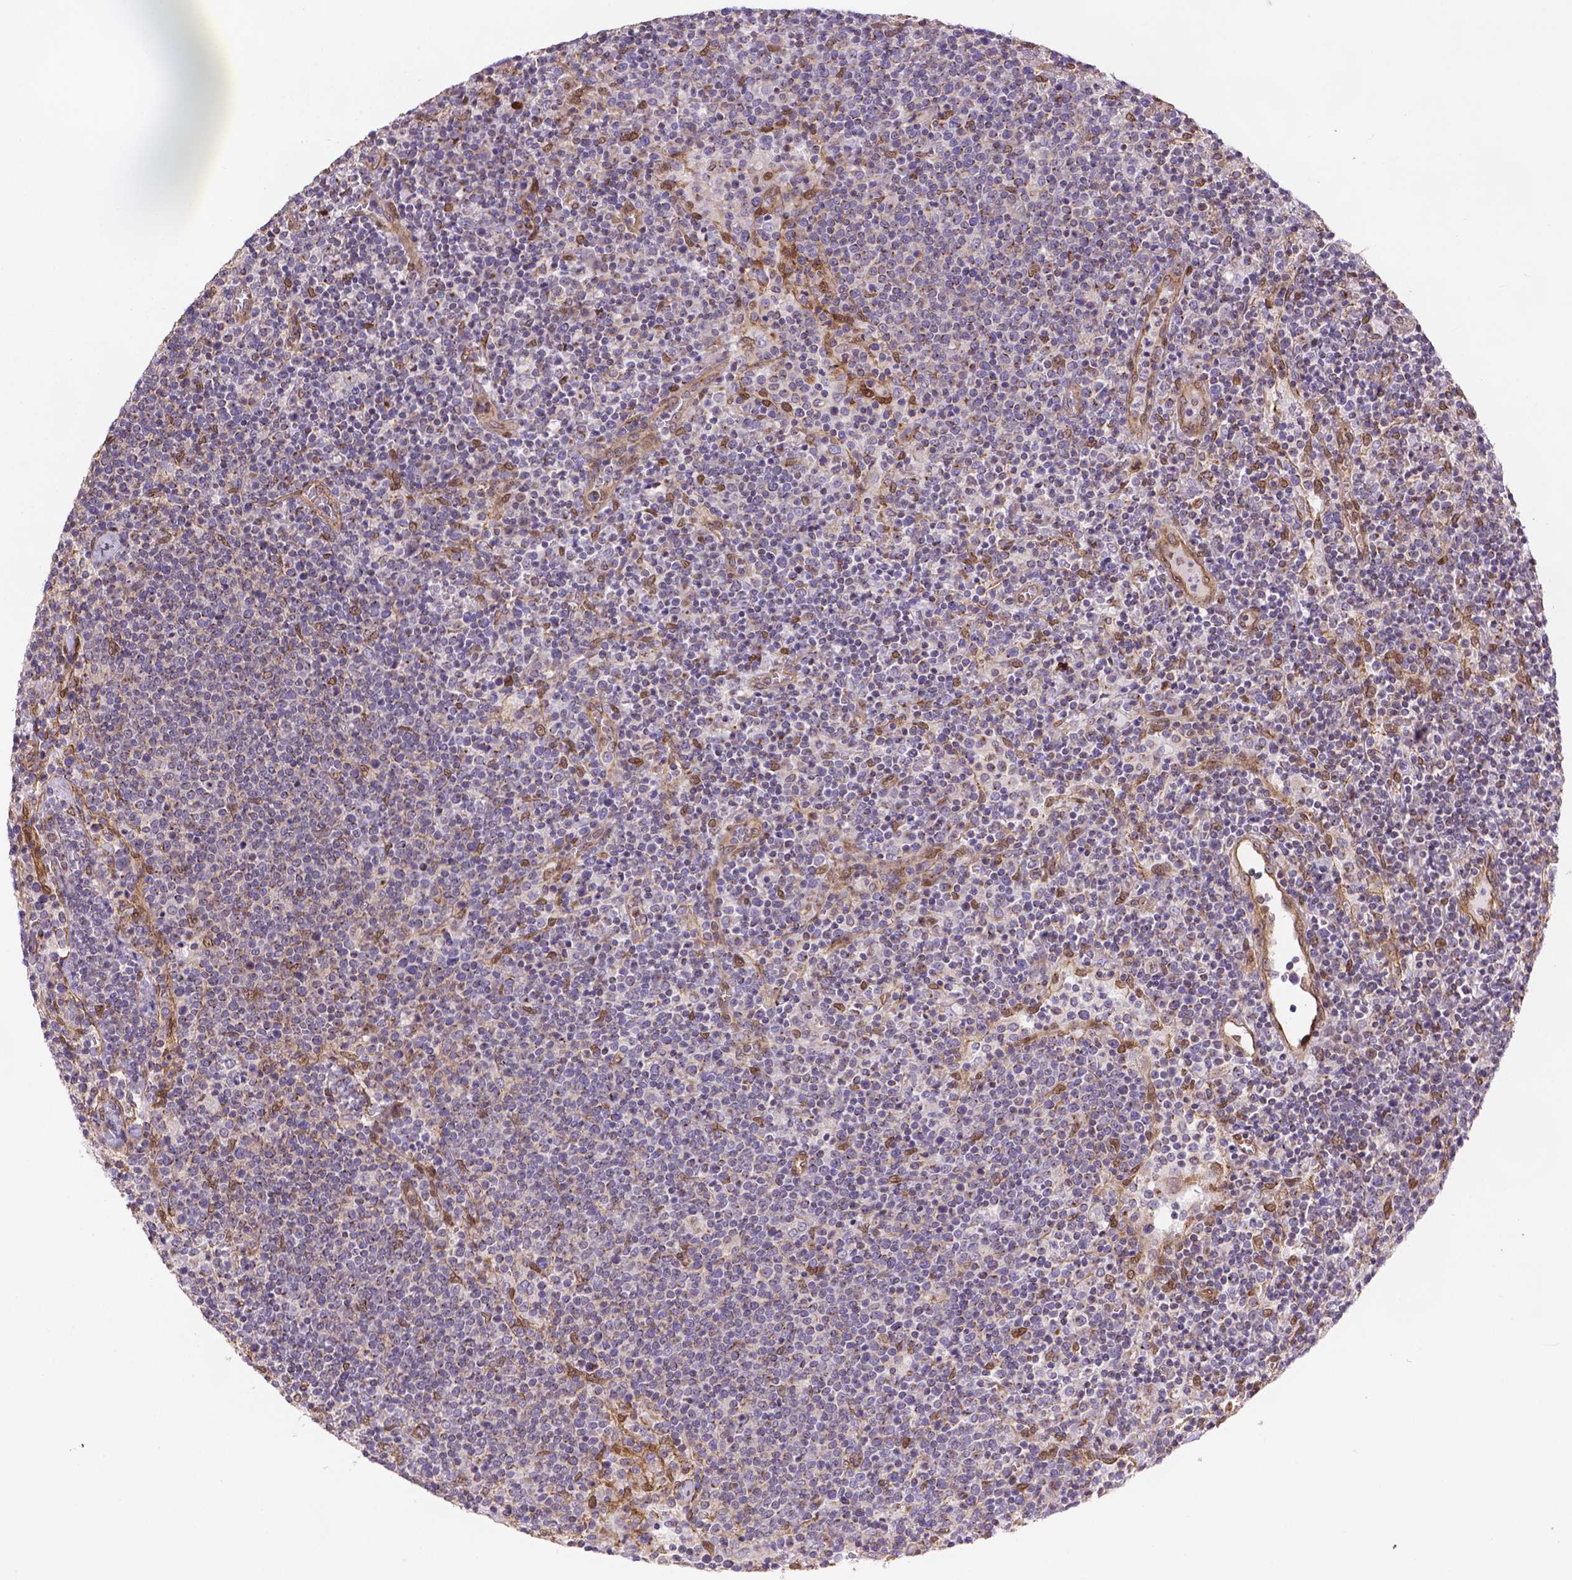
{"staining": {"intensity": "negative", "quantity": "none", "location": "none"}, "tissue": "lymphoma", "cell_type": "Tumor cells", "image_type": "cancer", "snomed": [{"axis": "morphology", "description": "Malignant lymphoma, non-Hodgkin's type, High grade"}, {"axis": "topography", "description": "Lymph node"}], "caption": "Immunohistochemistry histopathology image of human malignant lymphoma, non-Hodgkin's type (high-grade) stained for a protein (brown), which reveals no staining in tumor cells.", "gene": "YAP1", "patient": {"sex": "male", "age": 61}}